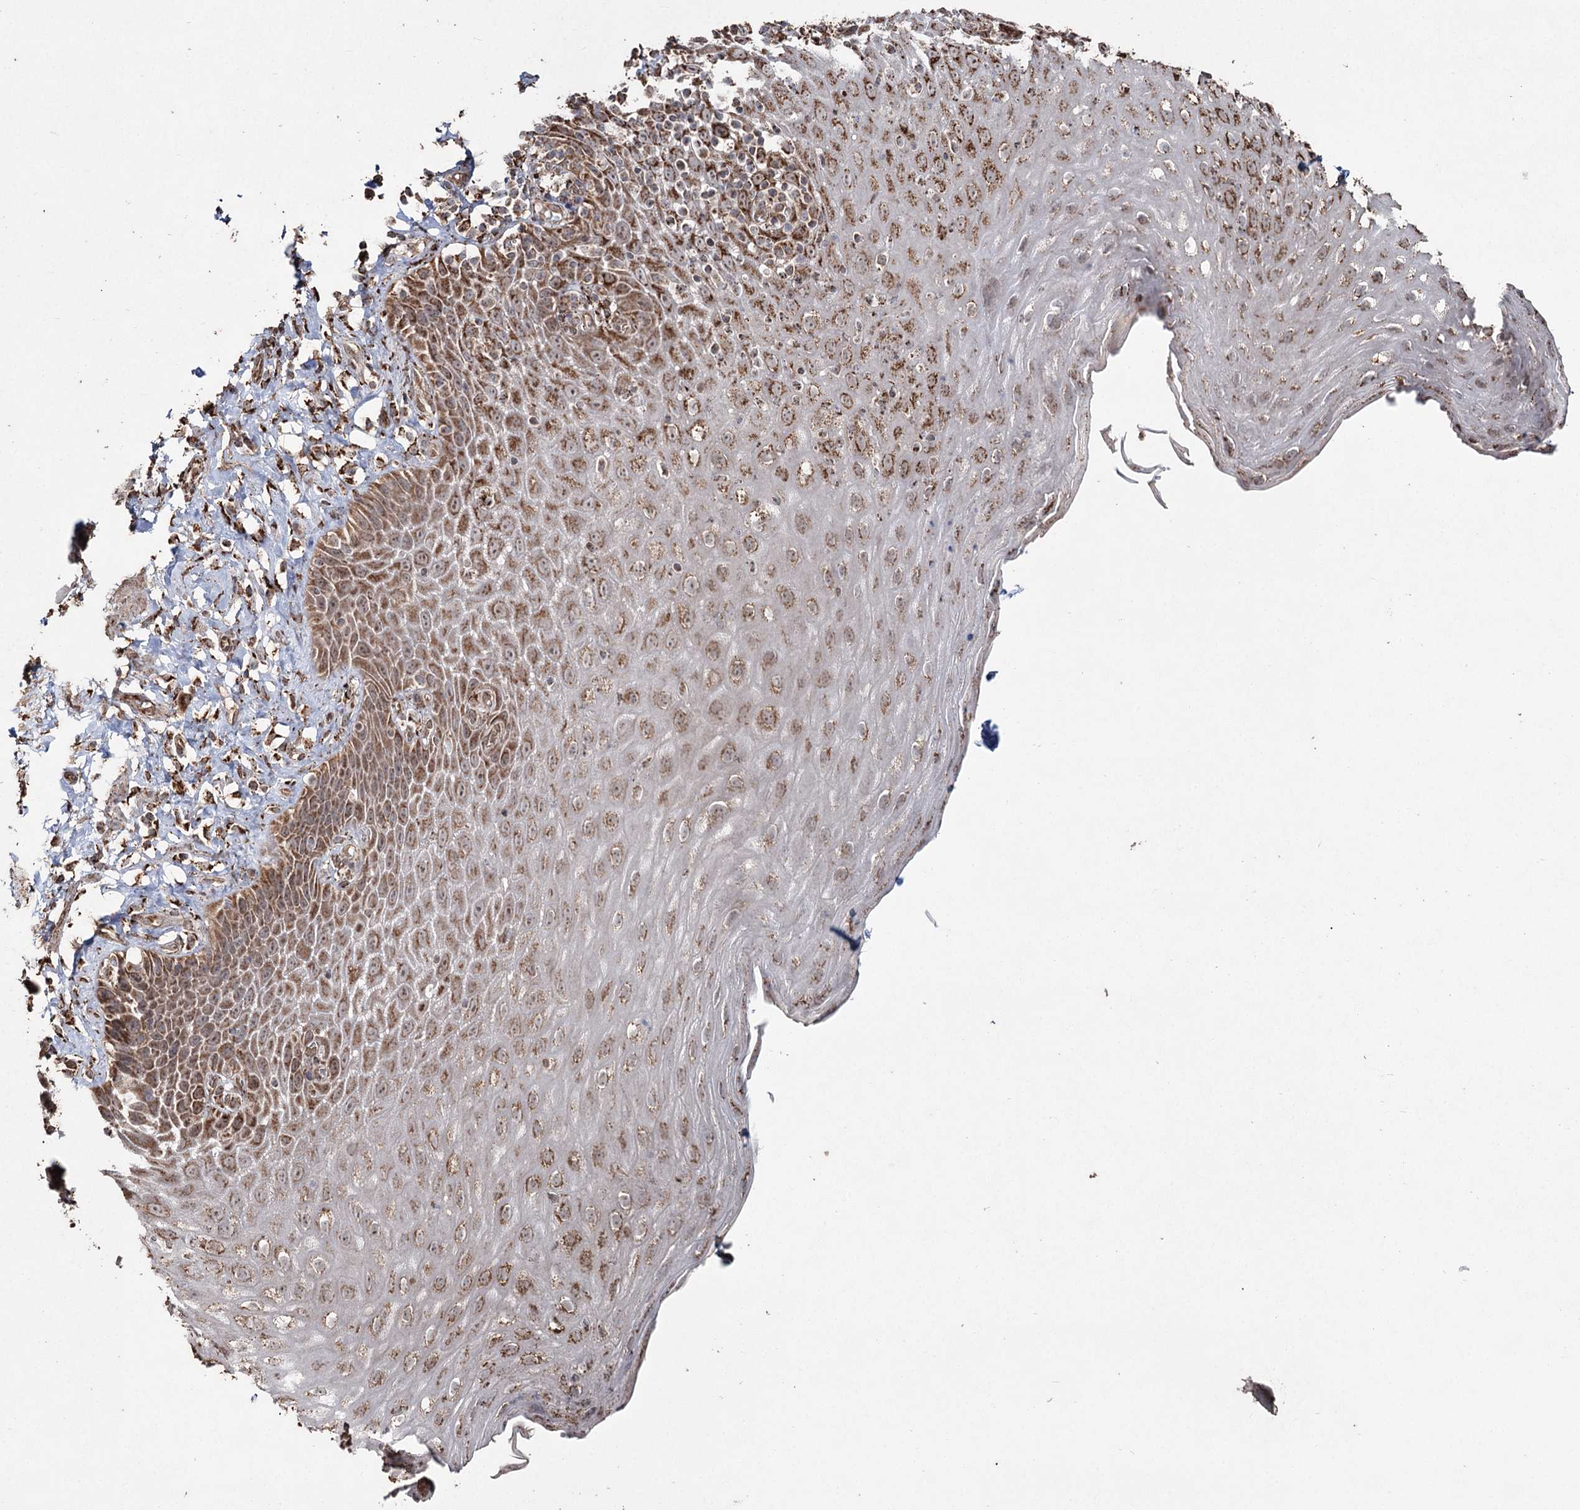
{"staining": {"intensity": "moderate", "quantity": ">75%", "location": "cytoplasmic/membranous"}, "tissue": "esophagus", "cell_type": "Squamous epithelial cells", "image_type": "normal", "snomed": [{"axis": "morphology", "description": "Normal tissue, NOS"}, {"axis": "topography", "description": "Esophagus"}], "caption": "The micrograph reveals a brown stain indicating the presence of a protein in the cytoplasmic/membranous of squamous epithelial cells in esophagus.", "gene": "SLF2", "patient": {"sex": "female", "age": 61}}